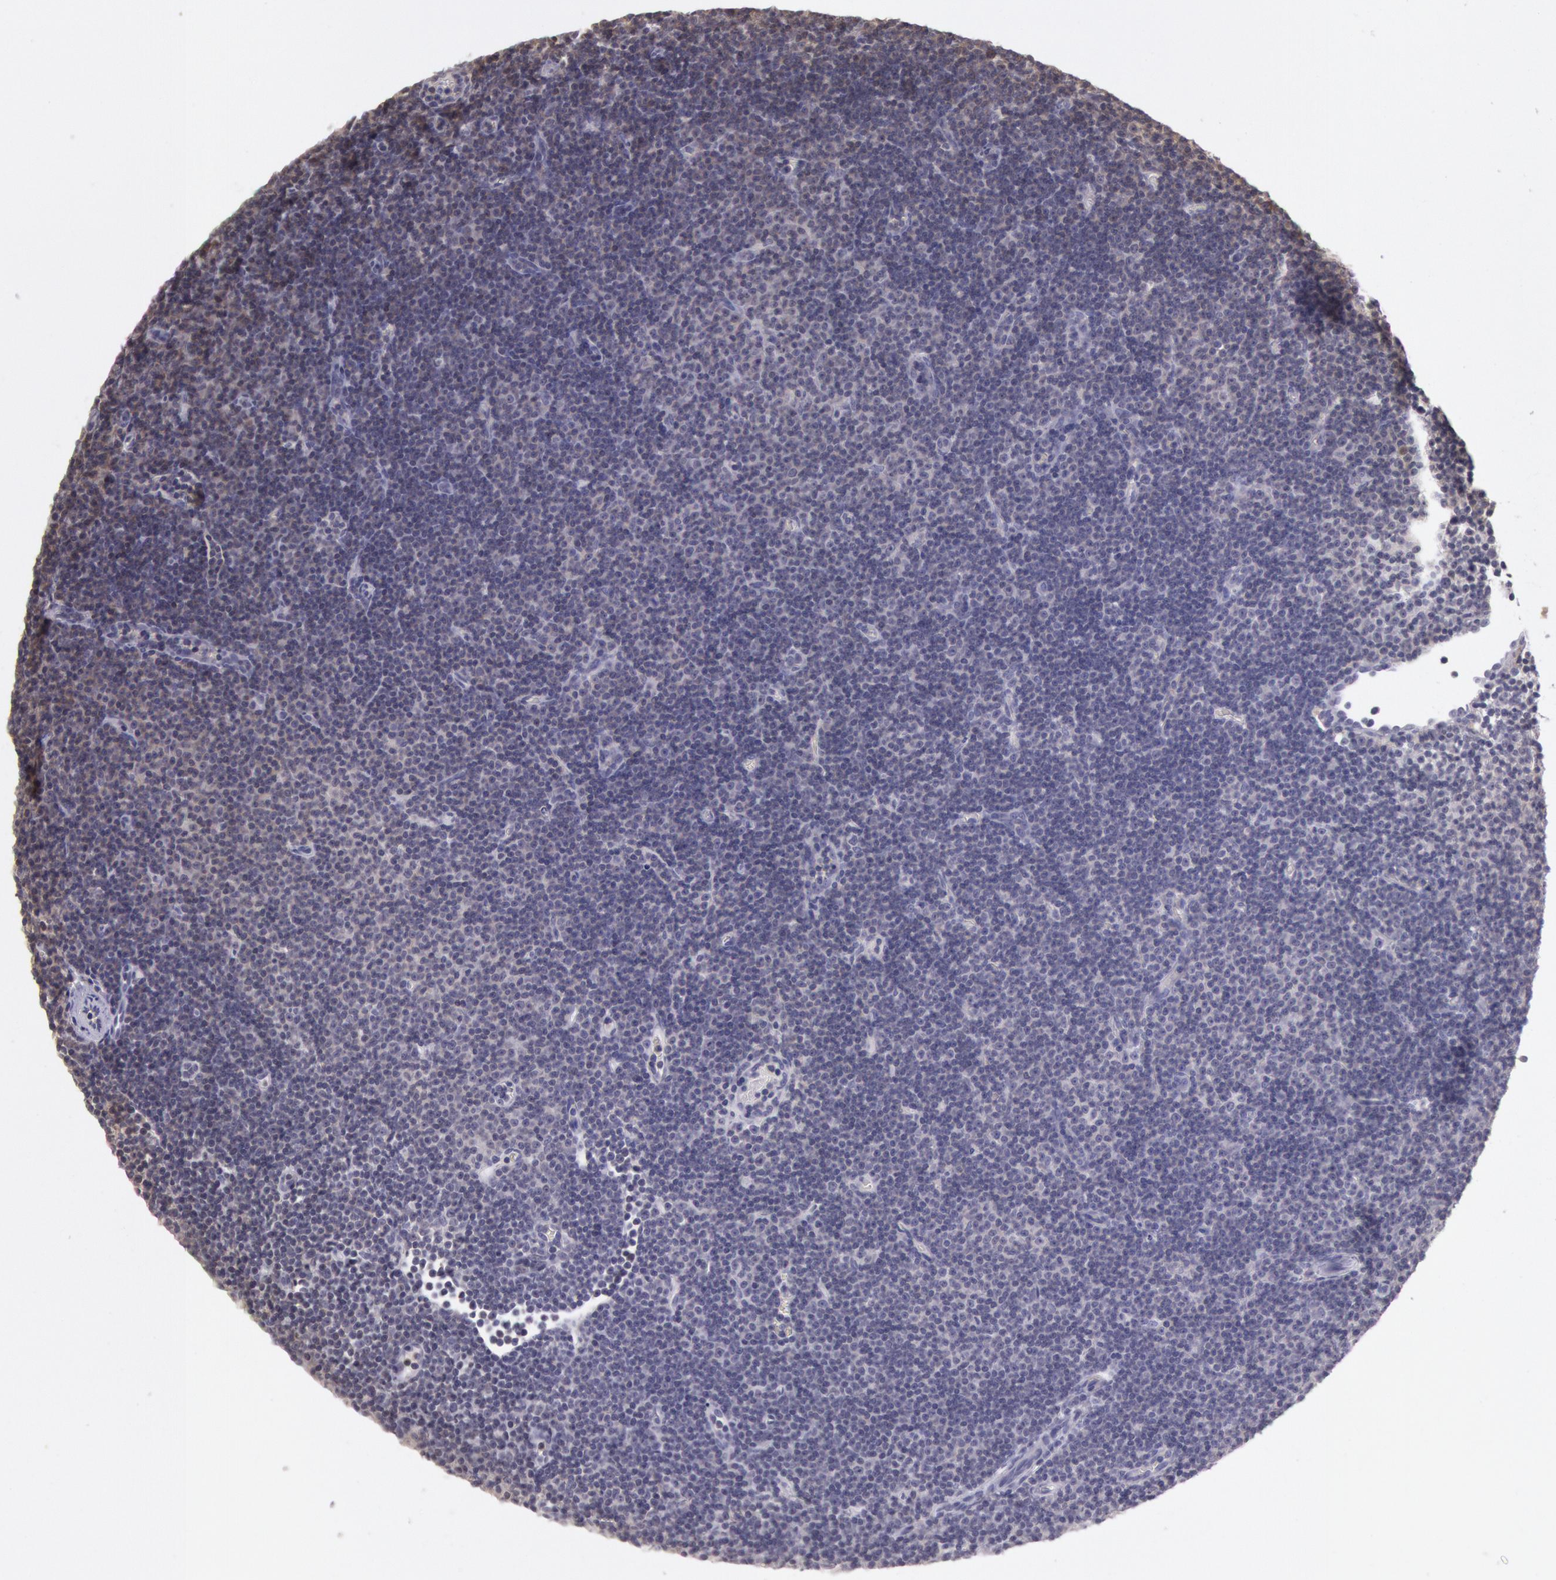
{"staining": {"intensity": "negative", "quantity": "none", "location": "none"}, "tissue": "lymphoma", "cell_type": "Tumor cells", "image_type": "cancer", "snomed": [{"axis": "morphology", "description": "Malignant lymphoma, non-Hodgkin's type, Low grade"}, {"axis": "topography", "description": "Lymph node"}], "caption": "DAB immunohistochemical staining of human low-grade malignant lymphoma, non-Hodgkin's type reveals no significant staining in tumor cells.", "gene": "HIF1A", "patient": {"sex": "male", "age": 57}}